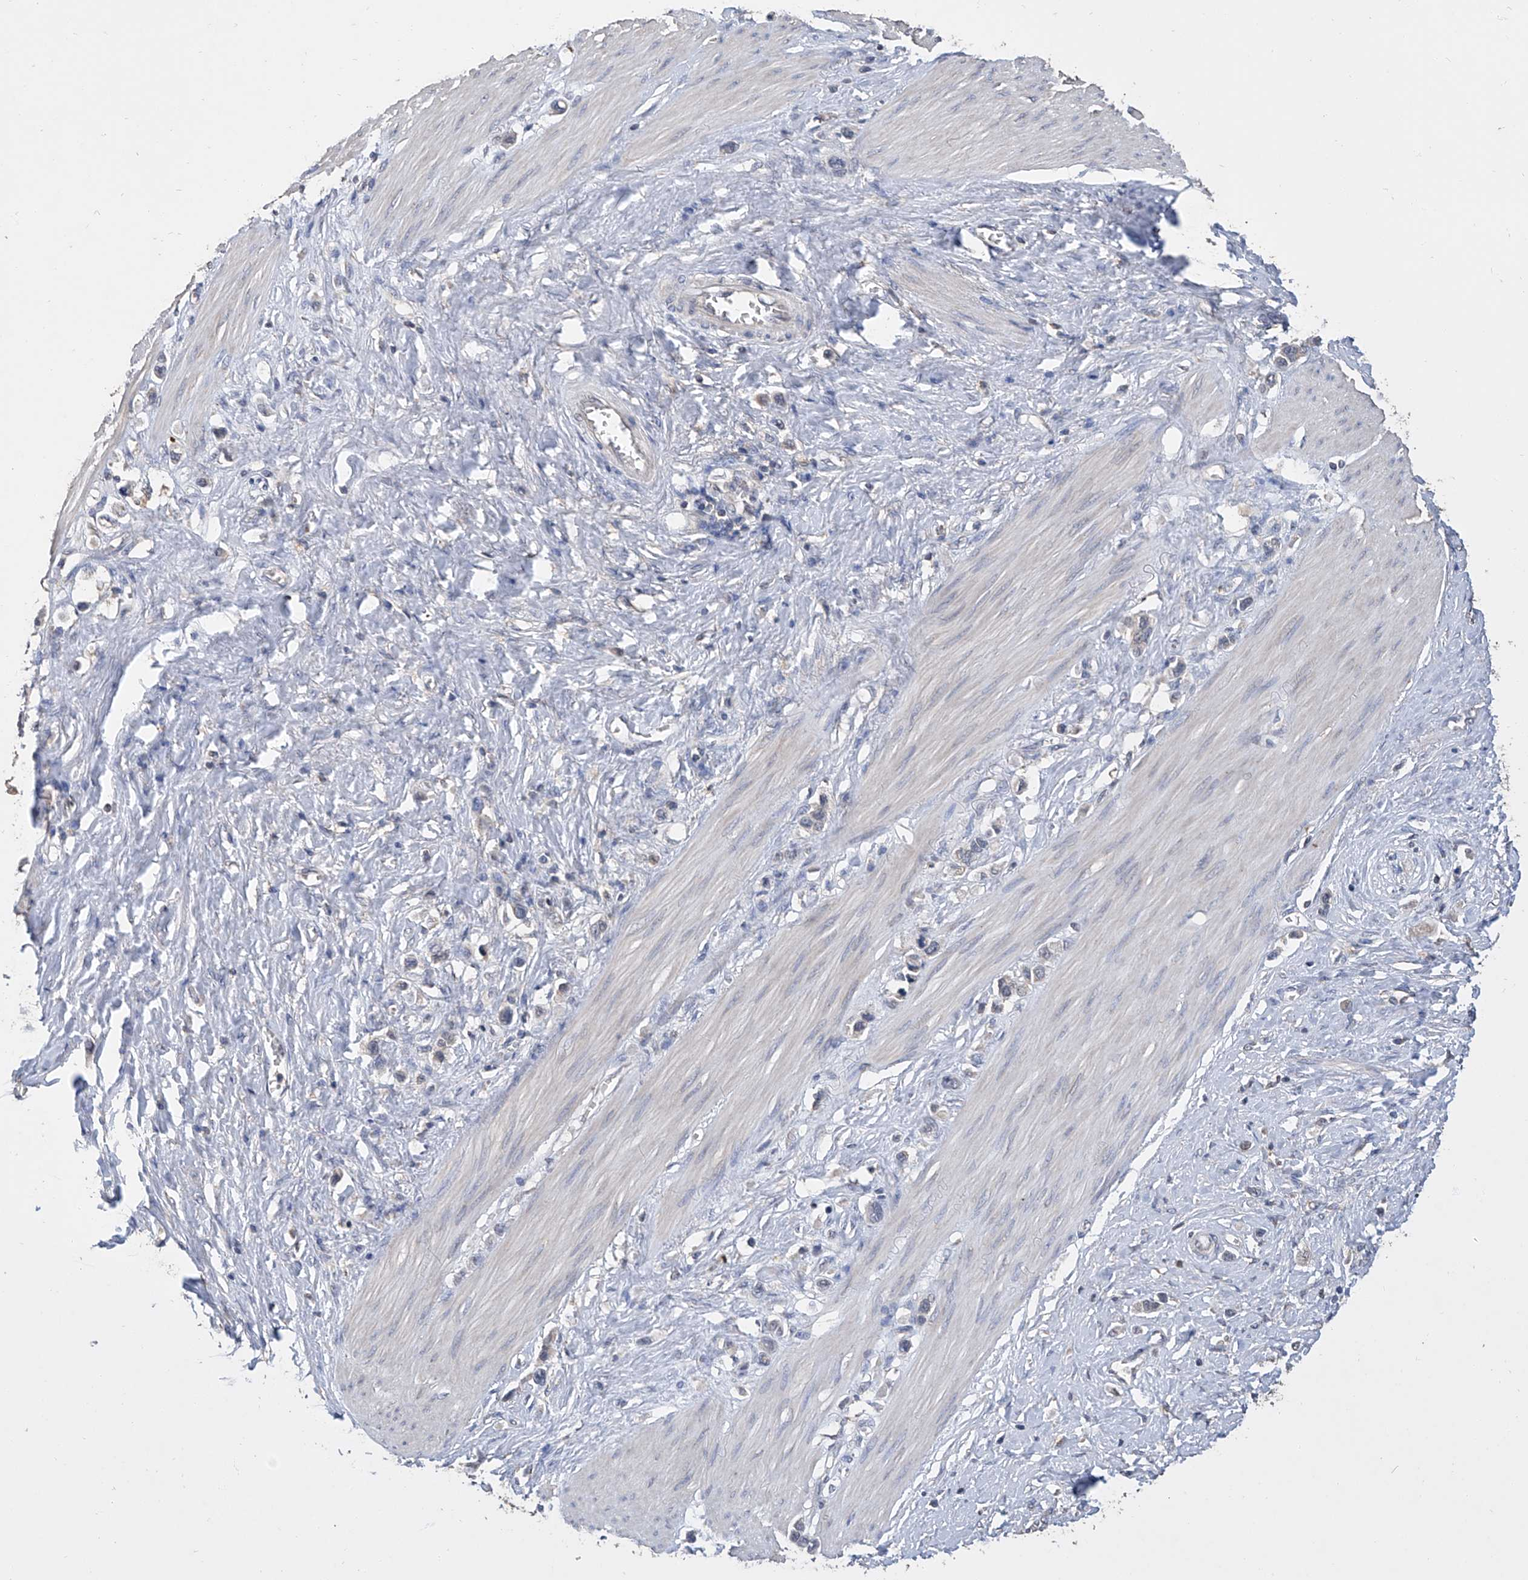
{"staining": {"intensity": "negative", "quantity": "none", "location": "none"}, "tissue": "stomach cancer", "cell_type": "Tumor cells", "image_type": "cancer", "snomed": [{"axis": "morphology", "description": "Adenocarcinoma, NOS"}, {"axis": "topography", "description": "Stomach"}], "caption": "The image exhibits no significant staining in tumor cells of adenocarcinoma (stomach).", "gene": "GPT", "patient": {"sex": "female", "age": 65}}